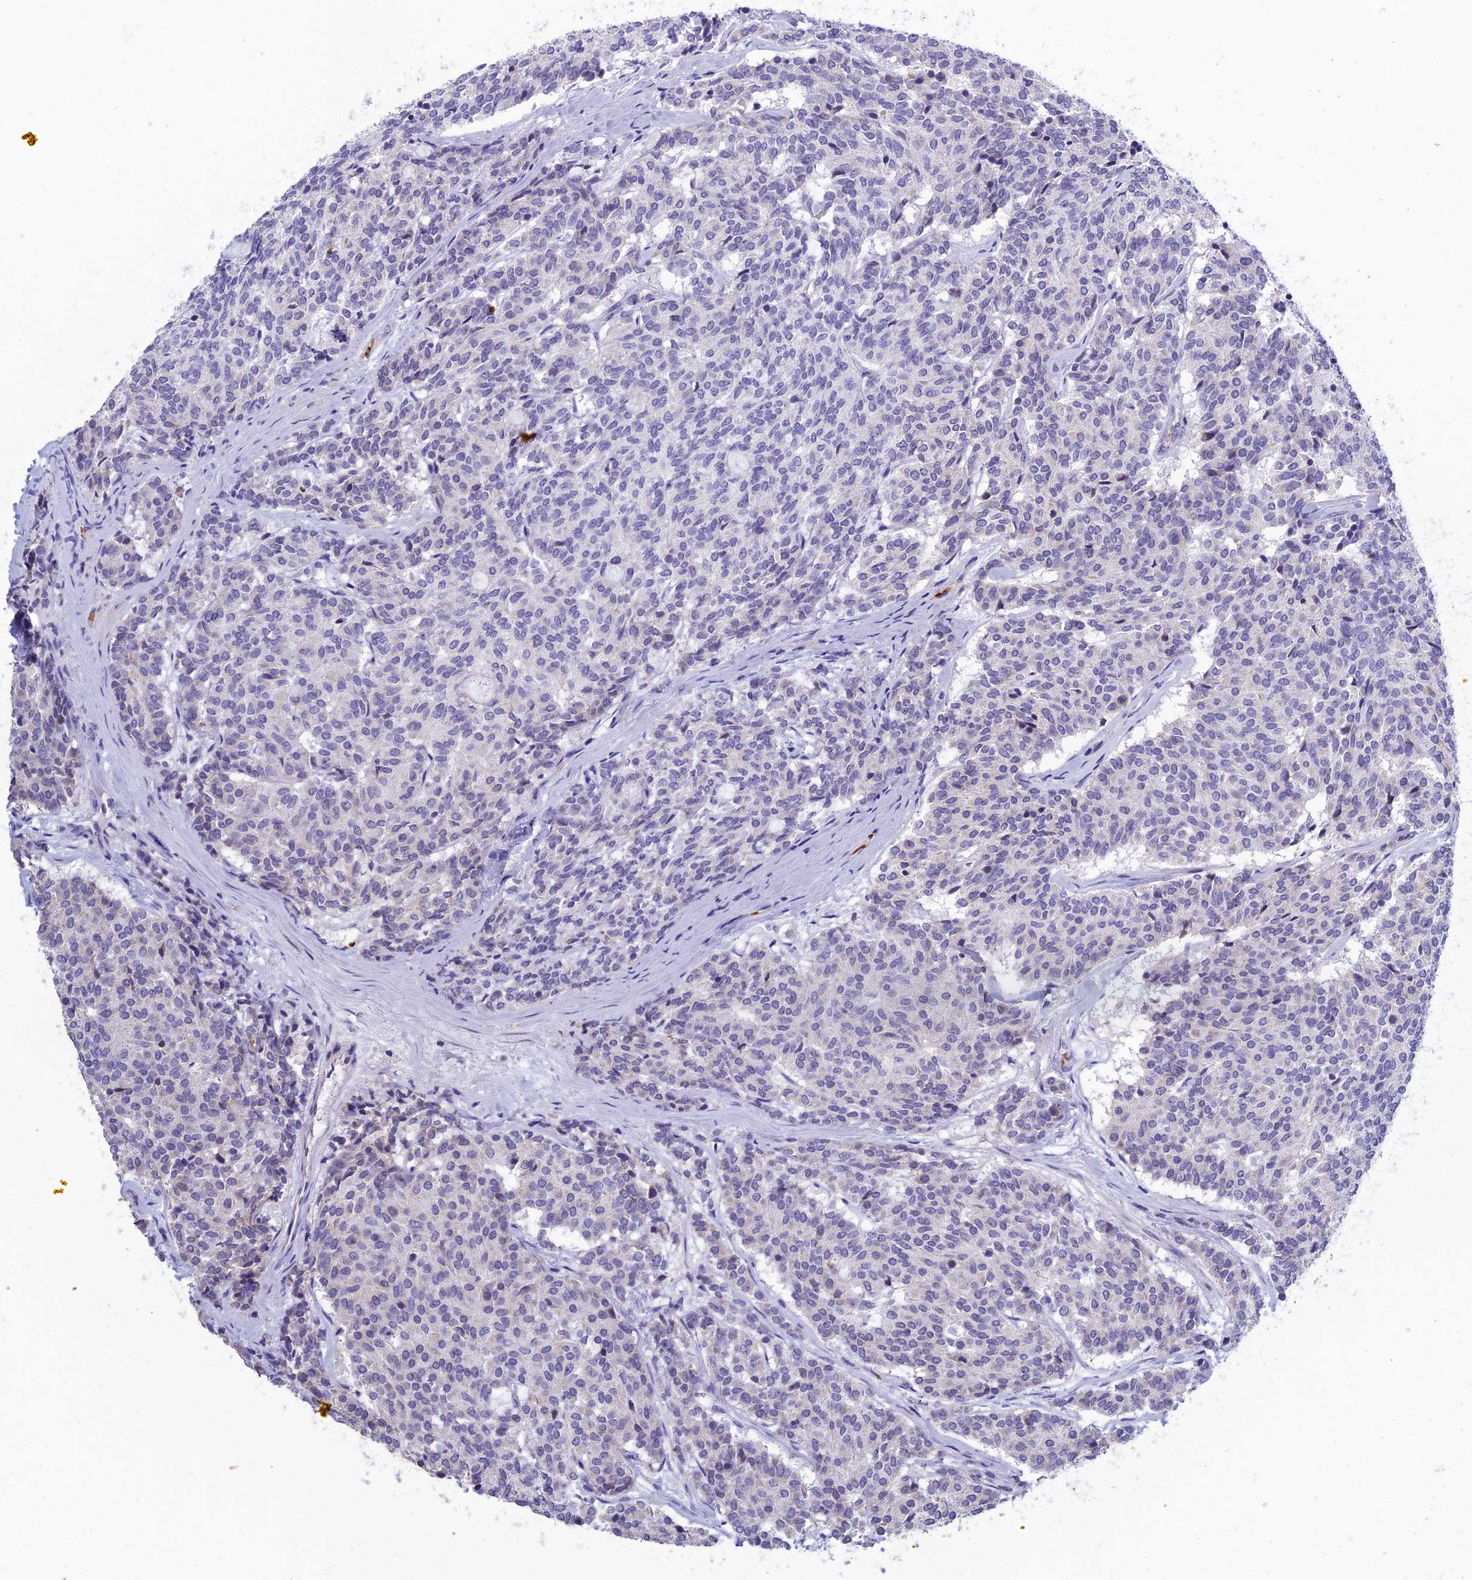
{"staining": {"intensity": "negative", "quantity": "none", "location": "none"}, "tissue": "carcinoid", "cell_type": "Tumor cells", "image_type": "cancer", "snomed": [{"axis": "morphology", "description": "Carcinoid, malignant, NOS"}, {"axis": "topography", "description": "Pancreas"}], "caption": "Carcinoid stained for a protein using immunohistochemistry displays no staining tumor cells.", "gene": "KNOP1", "patient": {"sex": "female", "age": 54}}